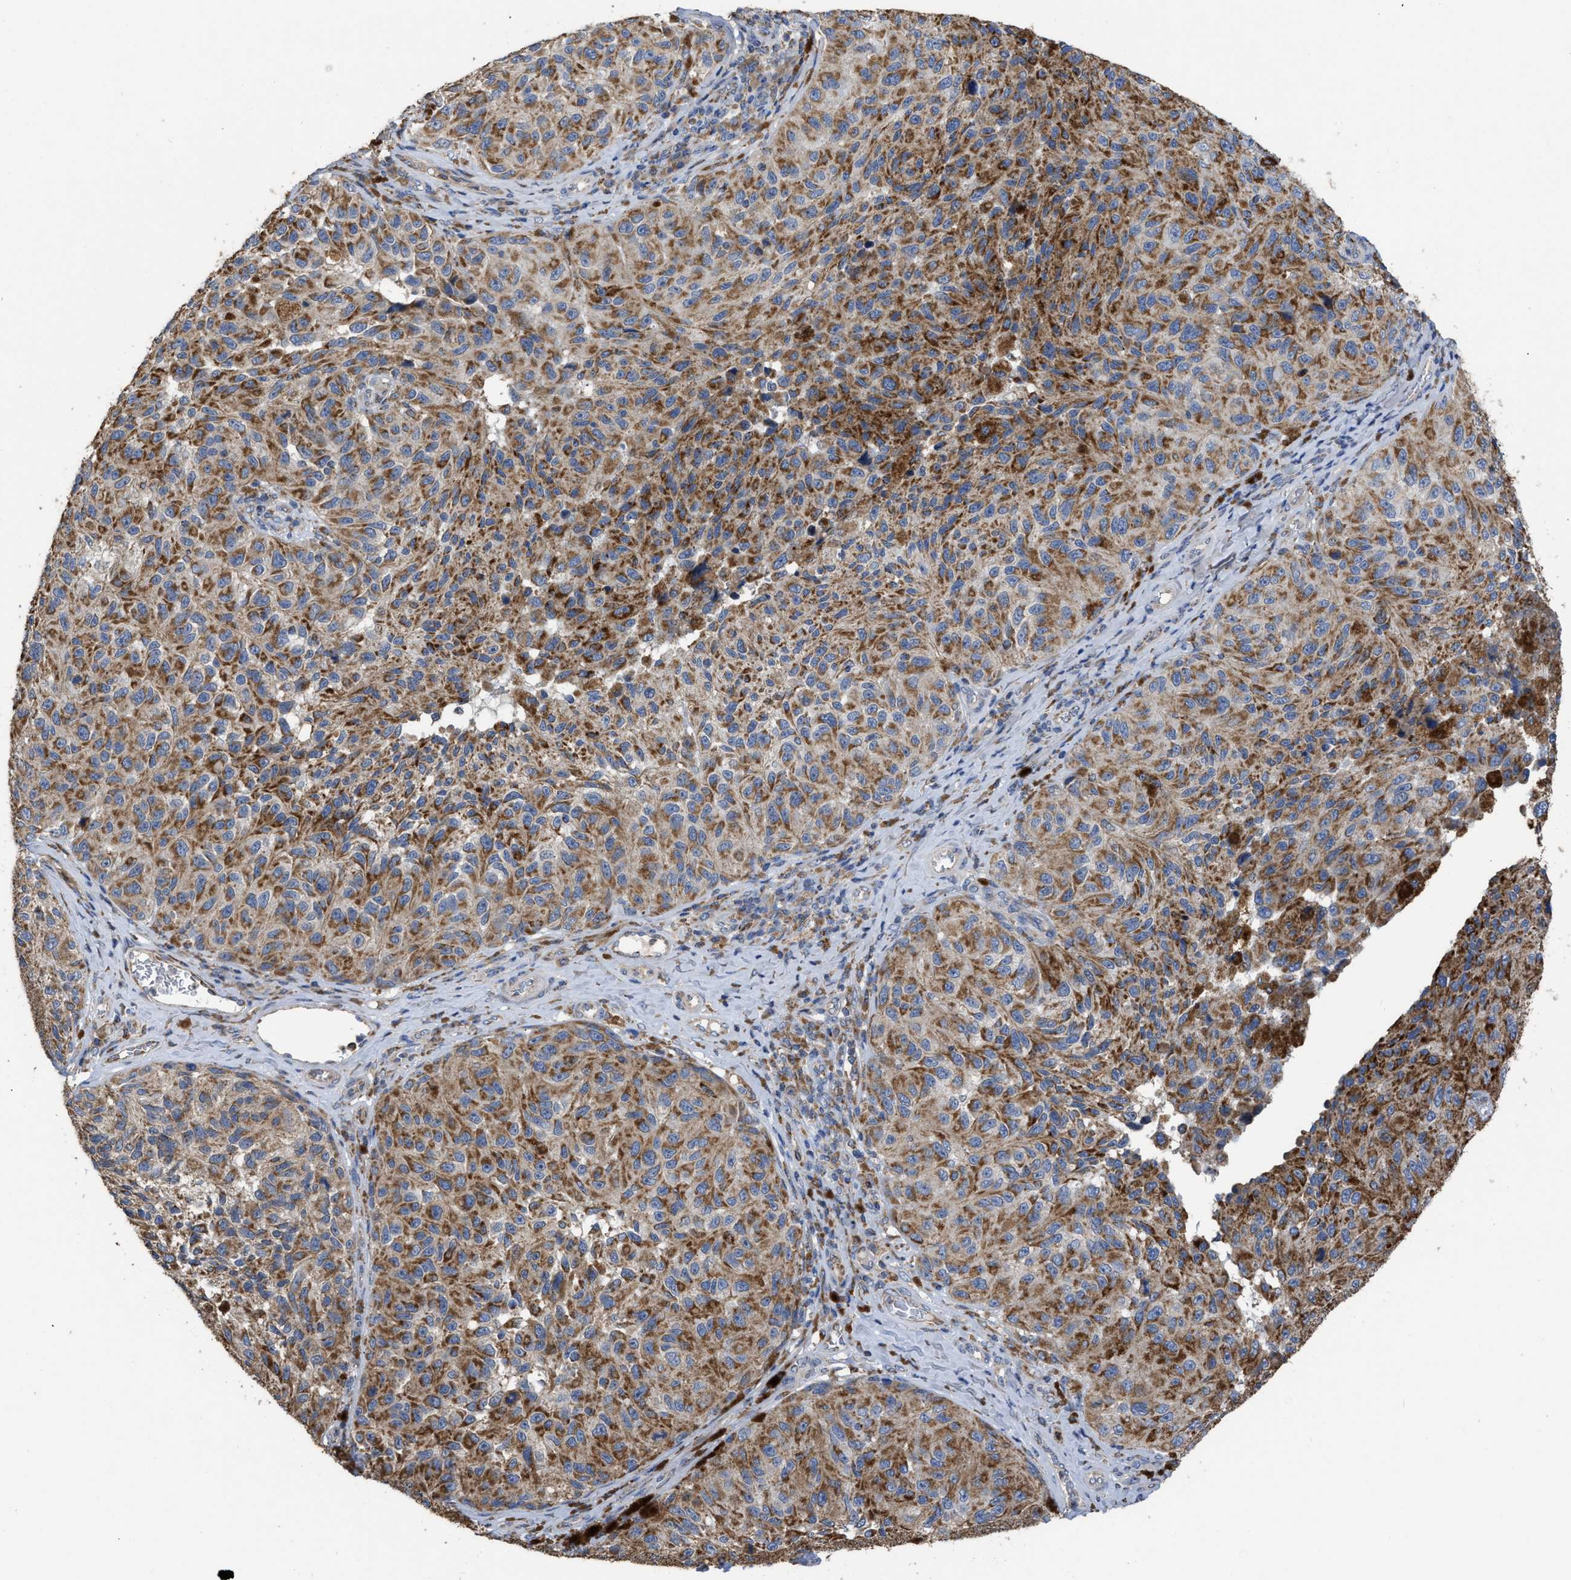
{"staining": {"intensity": "moderate", "quantity": ">75%", "location": "cytoplasmic/membranous"}, "tissue": "melanoma", "cell_type": "Tumor cells", "image_type": "cancer", "snomed": [{"axis": "morphology", "description": "Malignant melanoma, NOS"}, {"axis": "topography", "description": "Skin"}], "caption": "Immunohistochemistry photomicrograph of human malignant melanoma stained for a protein (brown), which displays medium levels of moderate cytoplasmic/membranous staining in approximately >75% of tumor cells.", "gene": "AK2", "patient": {"sex": "female", "age": 73}}